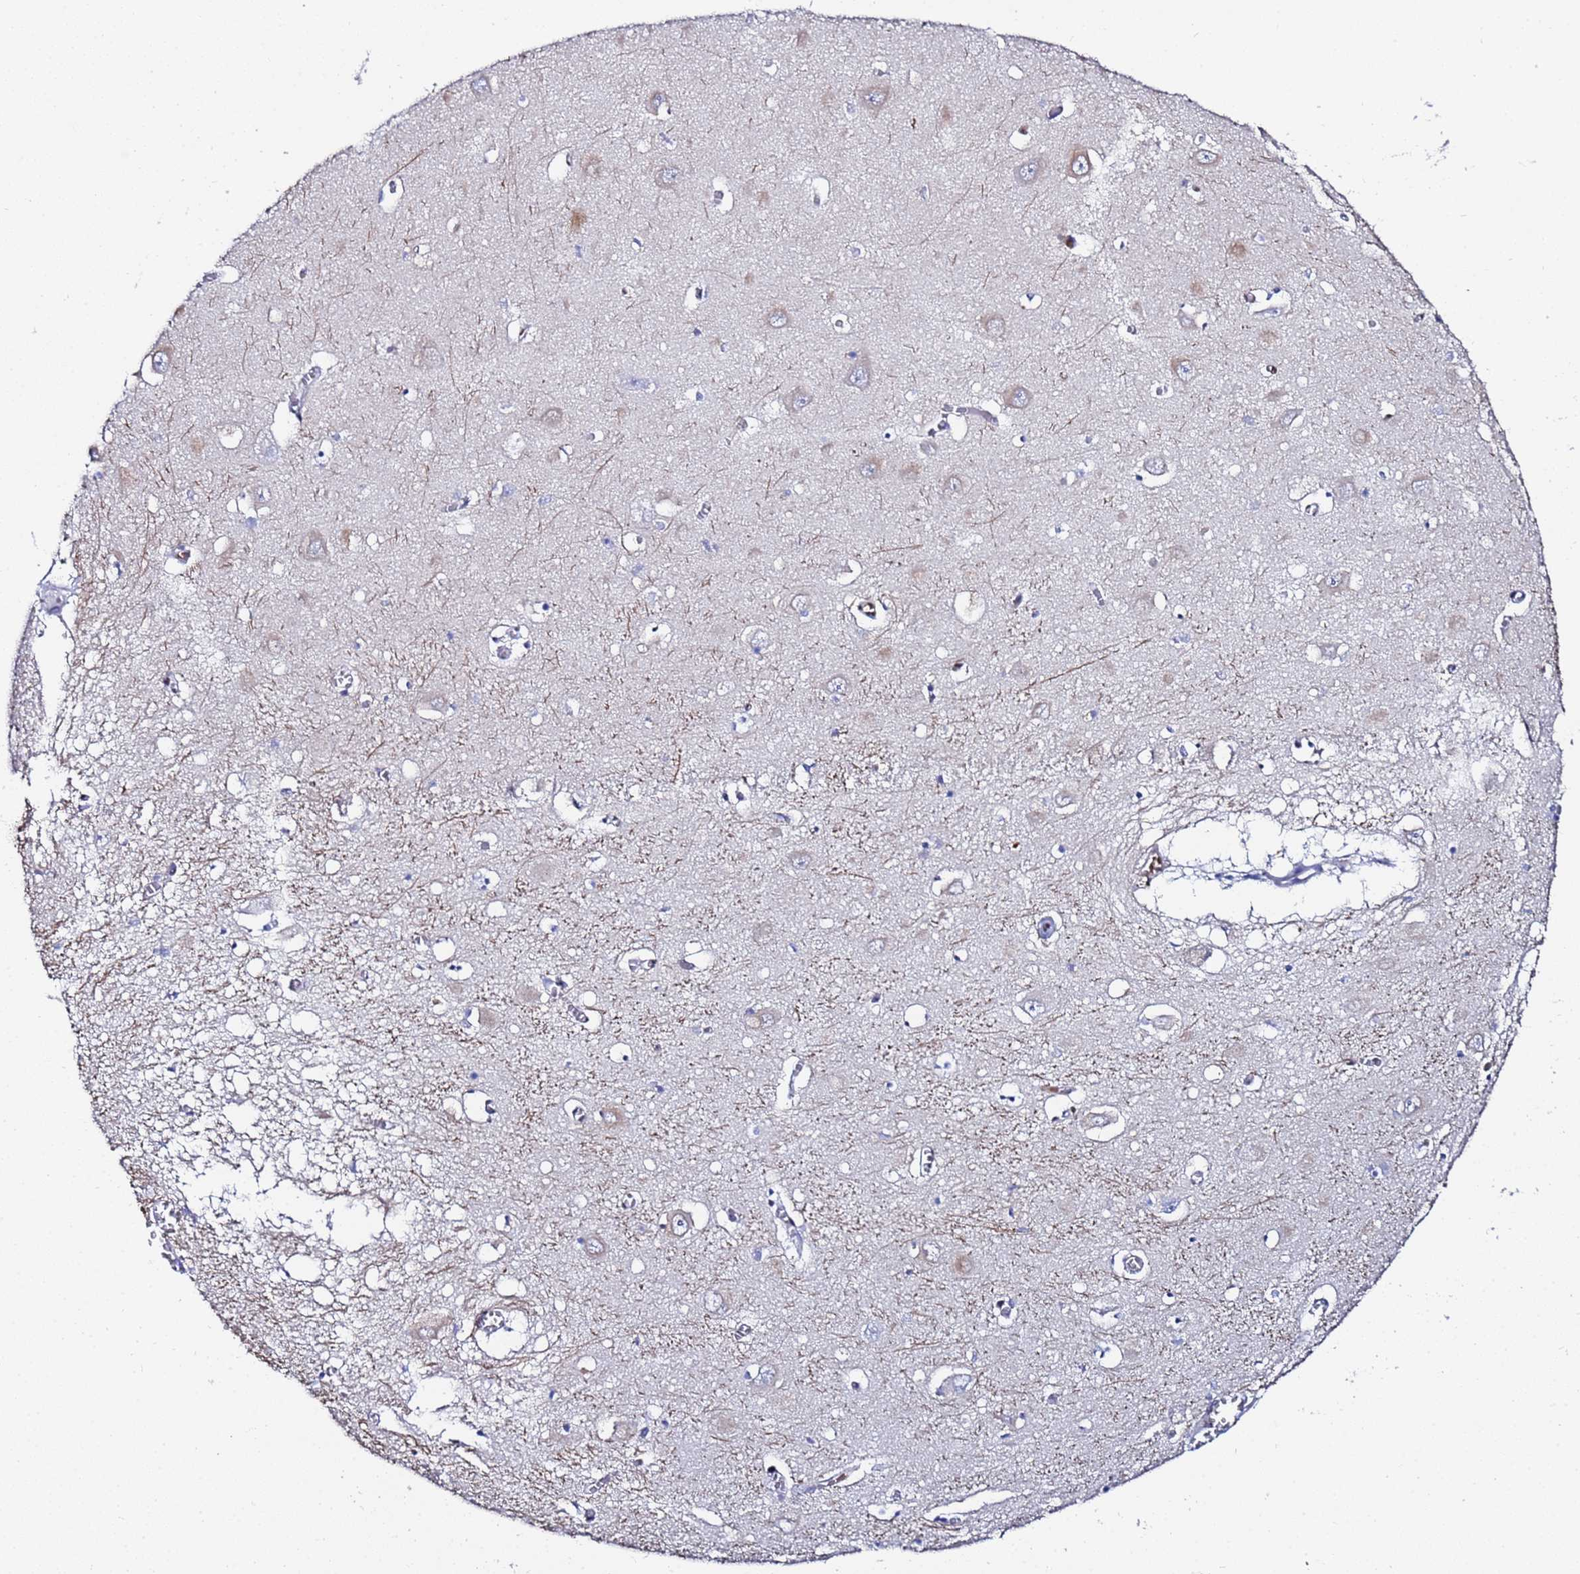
{"staining": {"intensity": "negative", "quantity": "none", "location": "none"}, "tissue": "hippocampus", "cell_type": "Glial cells", "image_type": "normal", "snomed": [{"axis": "morphology", "description": "Normal tissue, NOS"}, {"axis": "topography", "description": "Hippocampus"}], "caption": "A micrograph of hippocampus stained for a protein reveals no brown staining in glial cells. The staining is performed using DAB brown chromogen with nuclei counter-stained in using hematoxylin.", "gene": "ZNF26", "patient": {"sex": "male", "age": 70}}